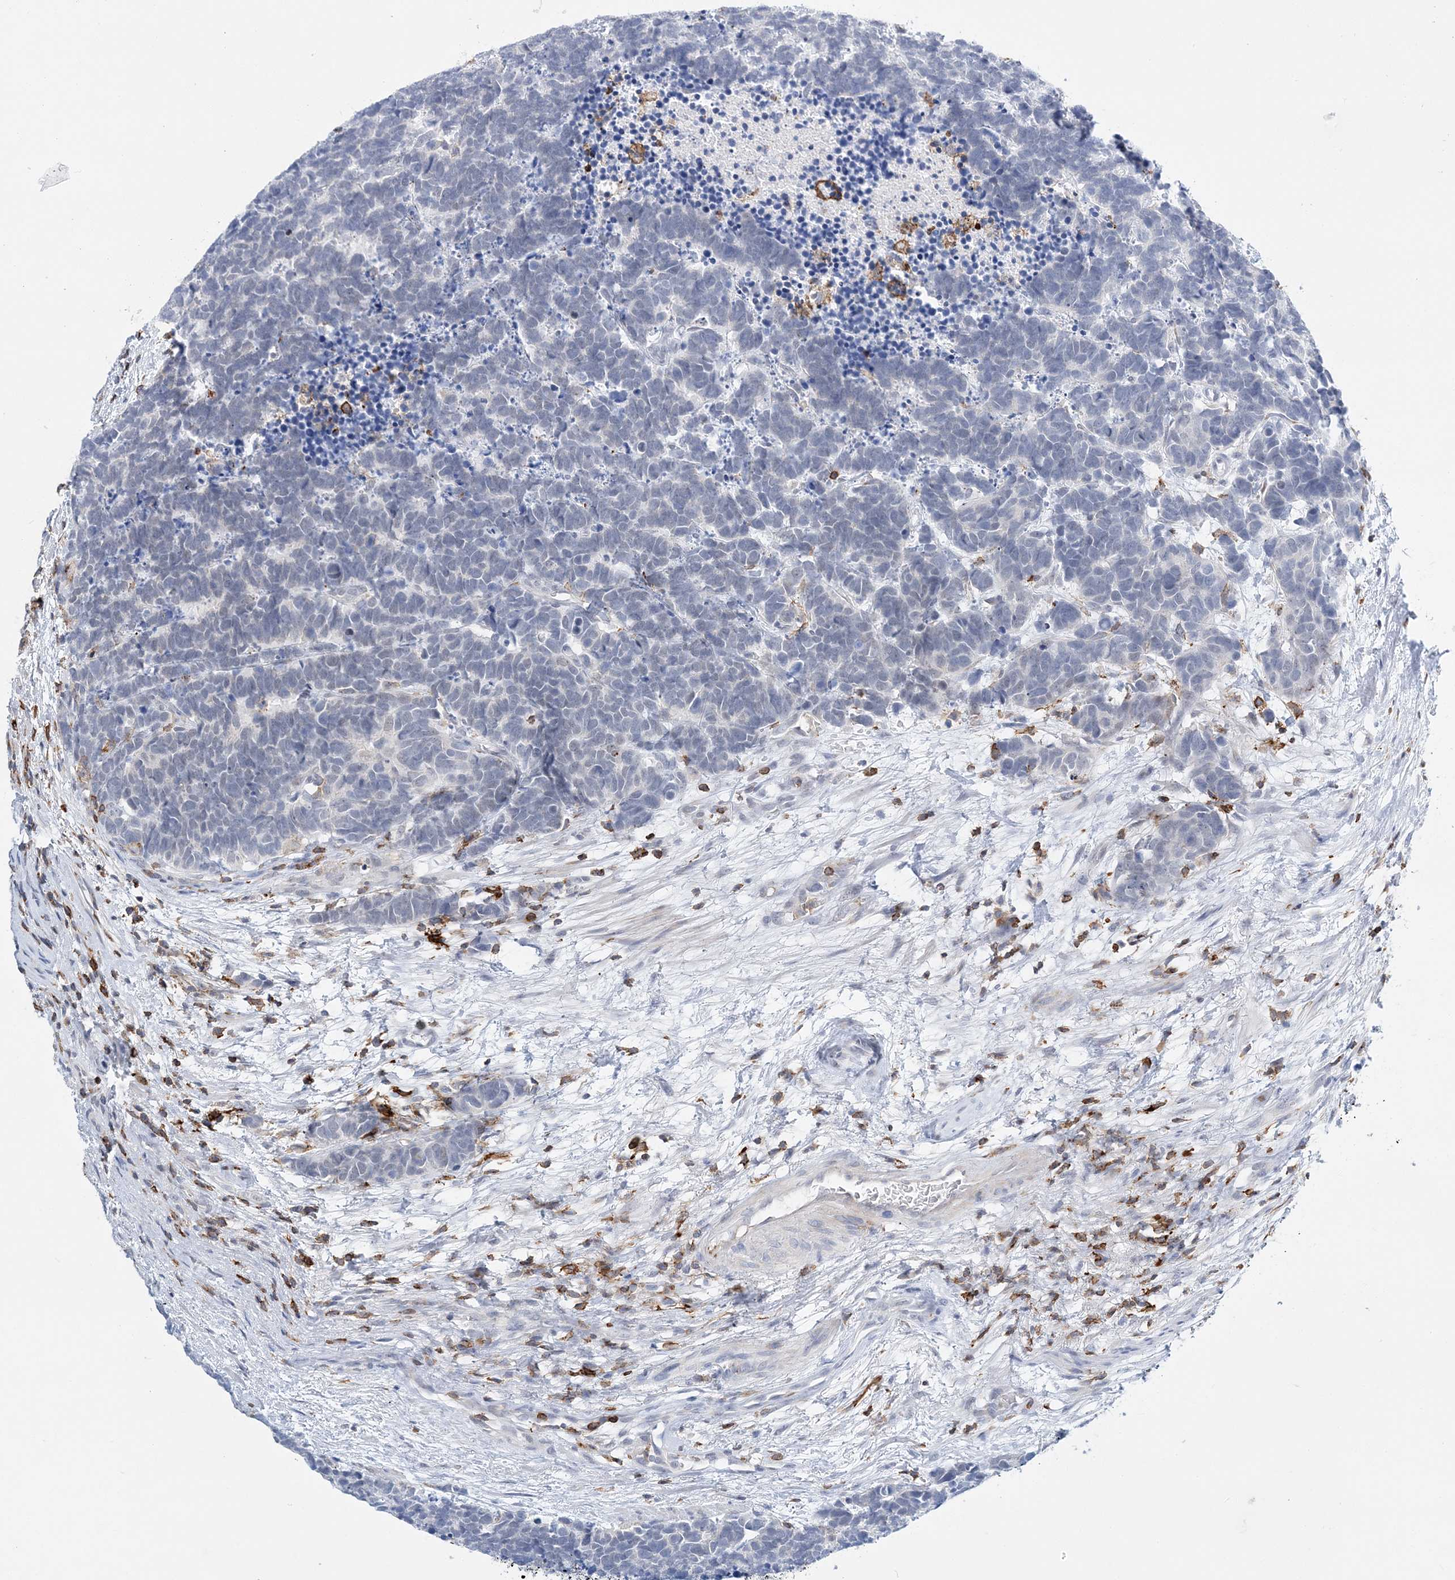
{"staining": {"intensity": "negative", "quantity": "none", "location": "none"}, "tissue": "carcinoid", "cell_type": "Tumor cells", "image_type": "cancer", "snomed": [{"axis": "morphology", "description": "Carcinoma, NOS"}, {"axis": "morphology", "description": "Carcinoid, malignant, NOS"}, {"axis": "topography", "description": "Urinary bladder"}], "caption": "This image is of carcinoma stained with immunohistochemistry to label a protein in brown with the nuclei are counter-stained blue. There is no expression in tumor cells. (Immunohistochemistry, brightfield microscopy, high magnification).", "gene": "PRMT9", "patient": {"sex": "male", "age": 57}}